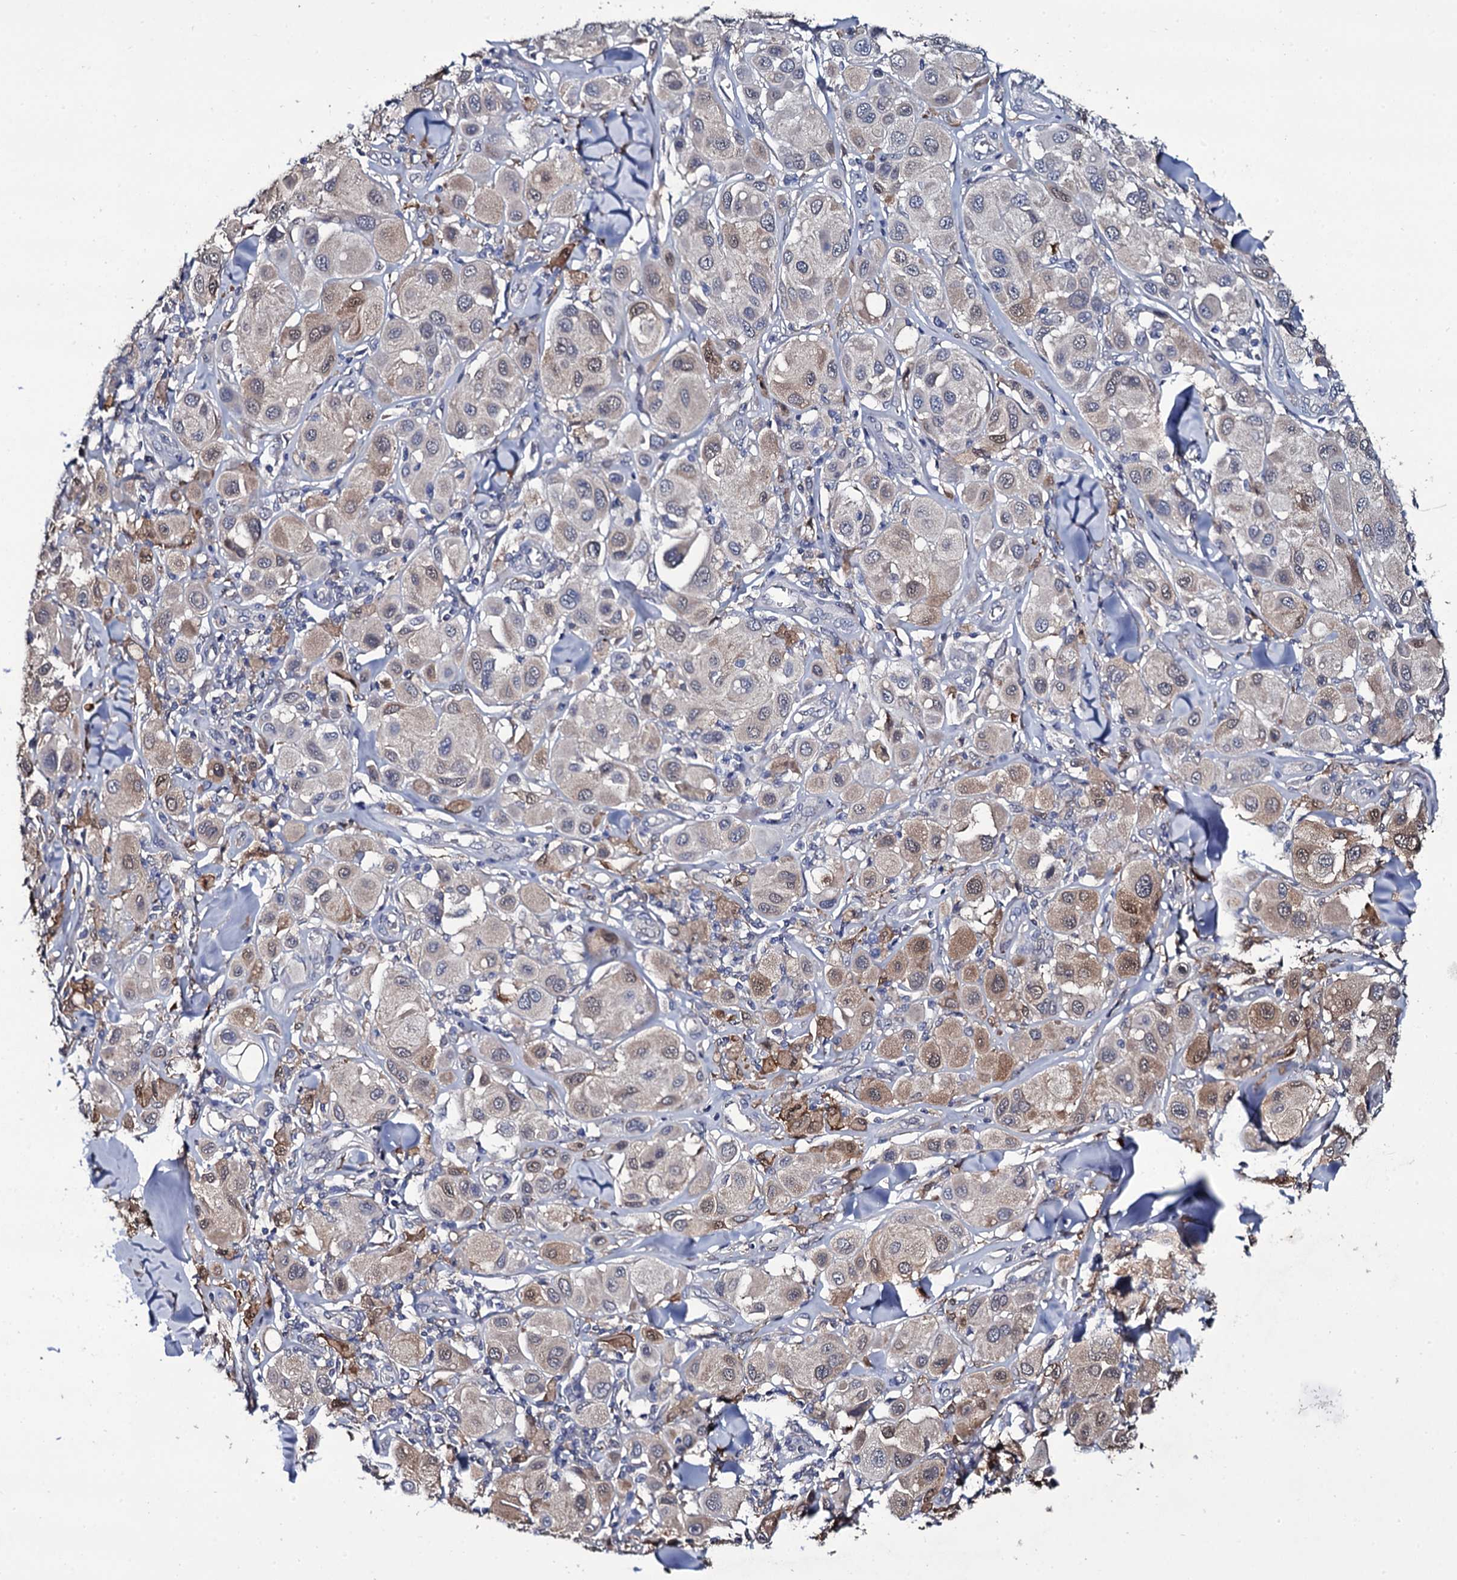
{"staining": {"intensity": "weak", "quantity": "<25%", "location": "cytoplasmic/membranous,nuclear"}, "tissue": "melanoma", "cell_type": "Tumor cells", "image_type": "cancer", "snomed": [{"axis": "morphology", "description": "Malignant melanoma, Metastatic site"}, {"axis": "topography", "description": "Skin"}], "caption": "Tumor cells show no significant positivity in melanoma.", "gene": "CRYL1", "patient": {"sex": "male", "age": 41}}